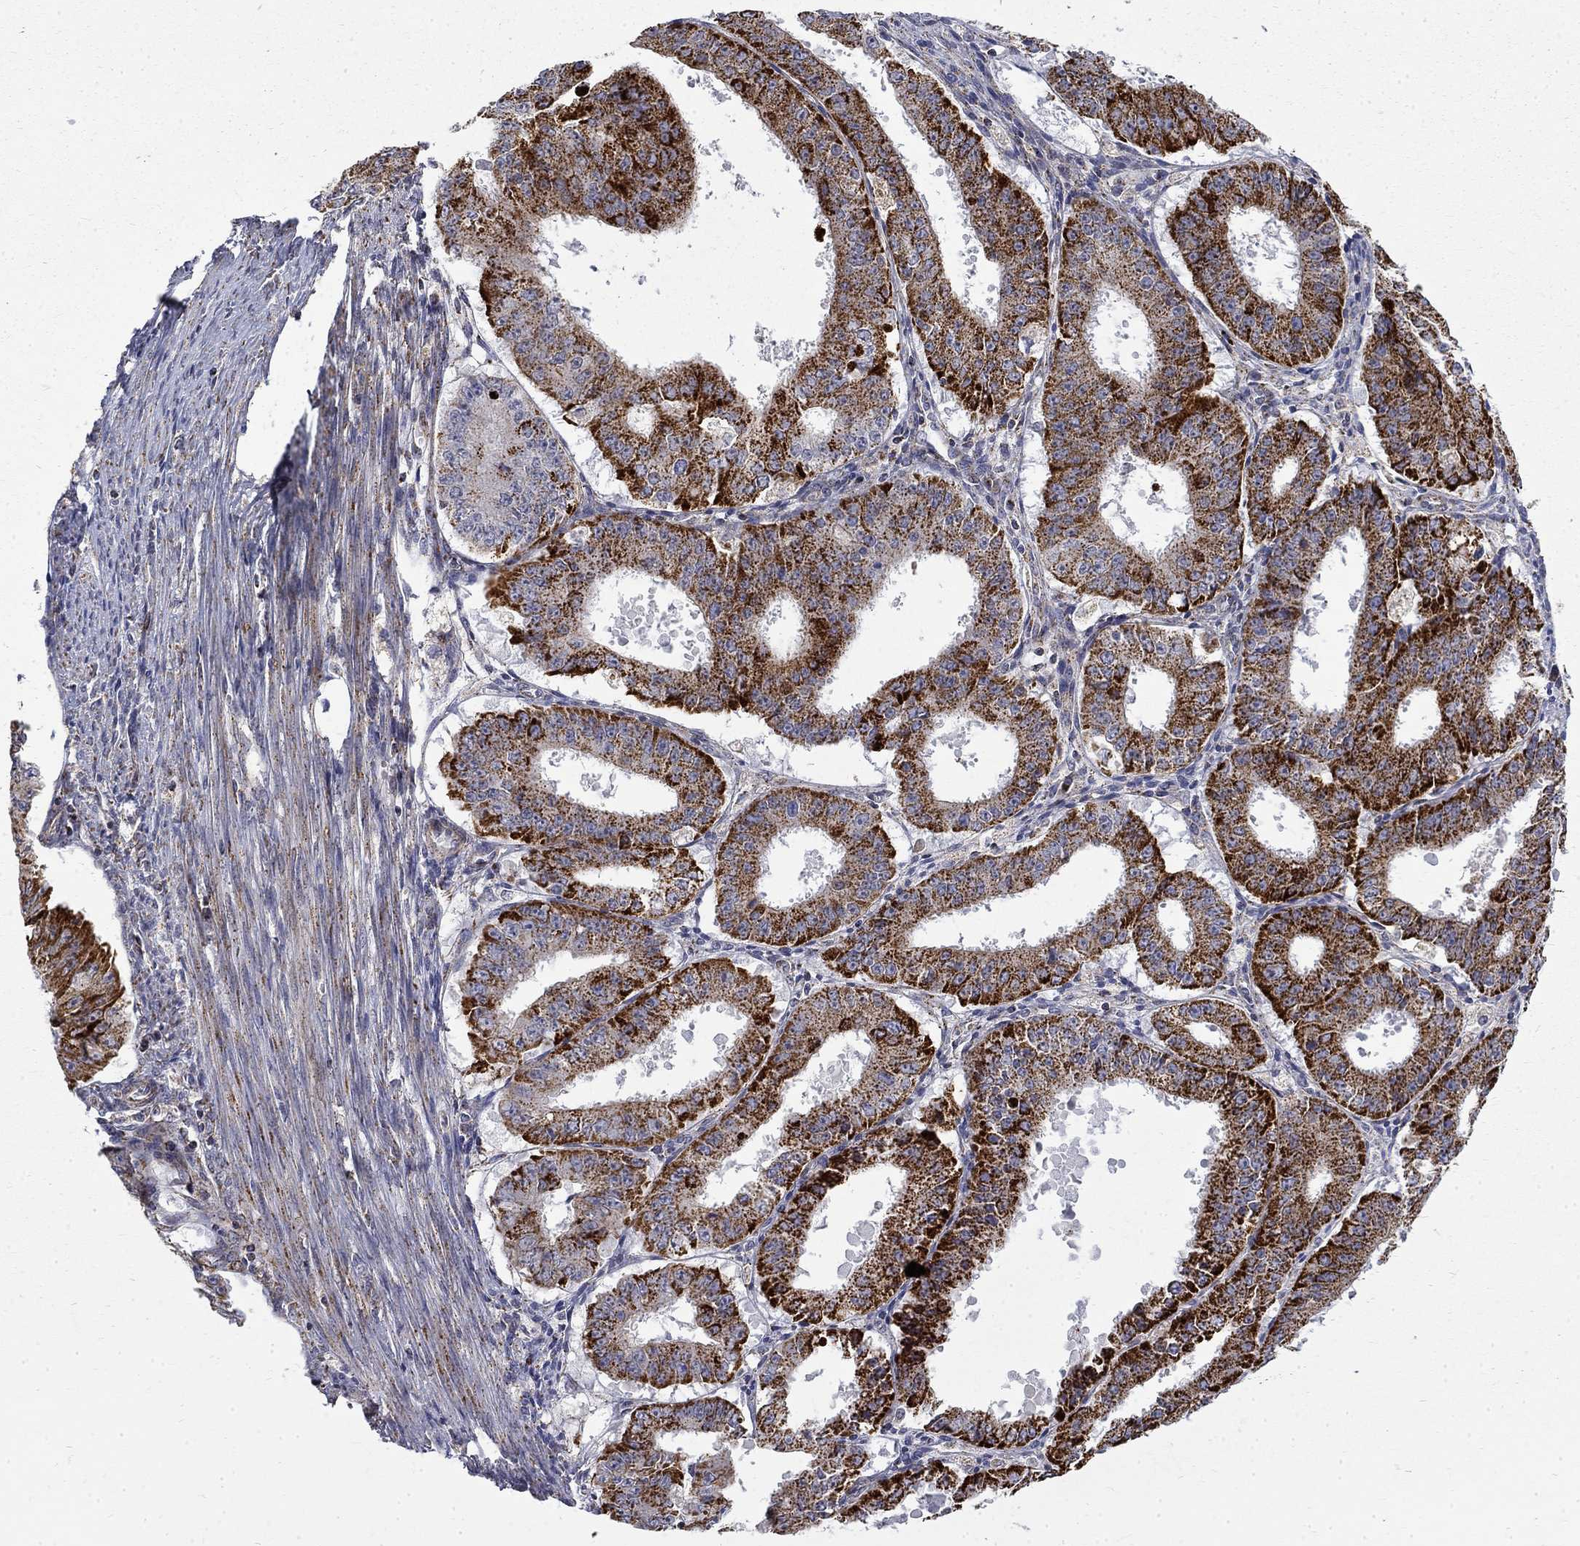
{"staining": {"intensity": "strong", "quantity": ">75%", "location": "cytoplasmic/membranous"}, "tissue": "ovarian cancer", "cell_type": "Tumor cells", "image_type": "cancer", "snomed": [{"axis": "morphology", "description": "Carcinoma, endometroid"}, {"axis": "topography", "description": "Ovary"}], "caption": "This micrograph displays ovarian endometroid carcinoma stained with IHC to label a protein in brown. The cytoplasmic/membranous of tumor cells show strong positivity for the protein. Nuclei are counter-stained blue.", "gene": "PCBP3", "patient": {"sex": "female", "age": 42}}